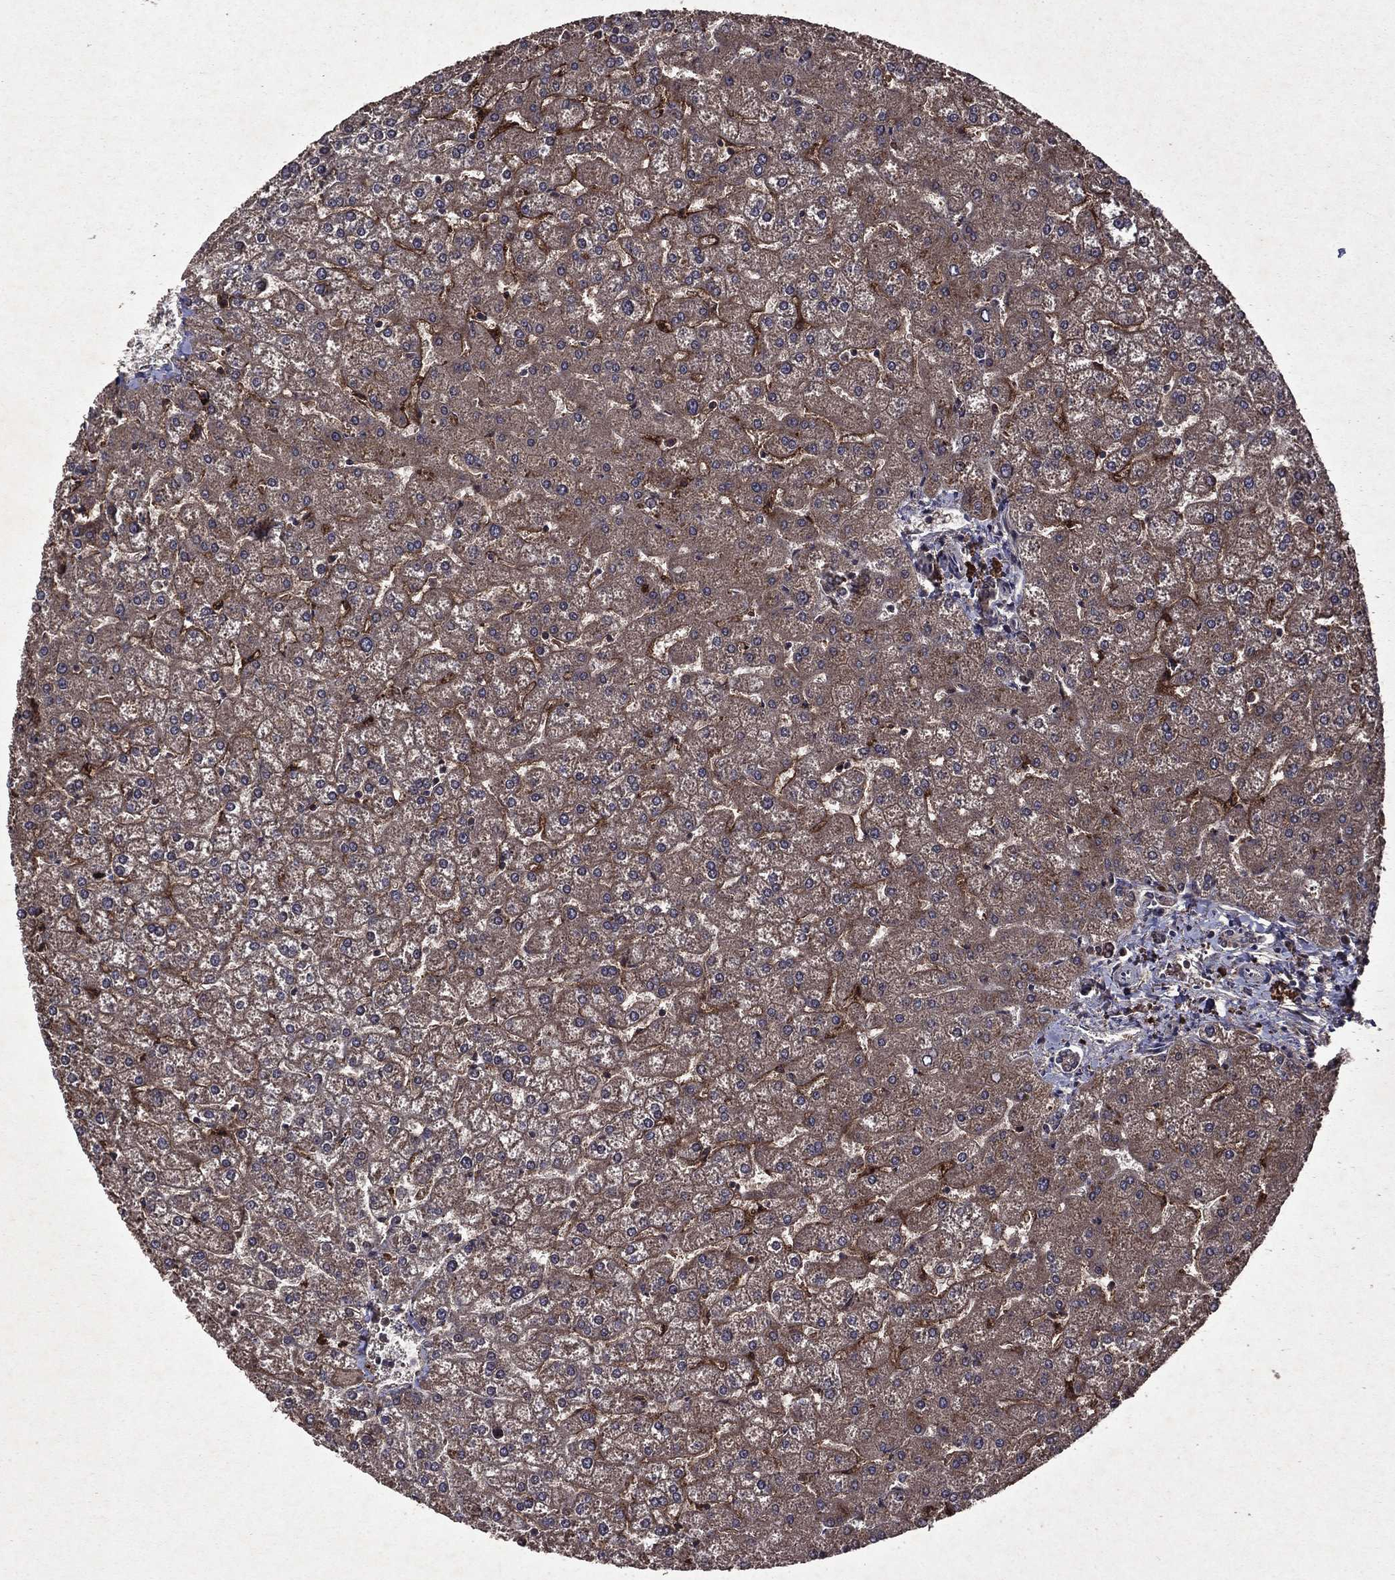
{"staining": {"intensity": "negative", "quantity": "none", "location": "none"}, "tissue": "liver", "cell_type": "Cholangiocytes", "image_type": "normal", "snomed": [{"axis": "morphology", "description": "Normal tissue, NOS"}, {"axis": "topography", "description": "Liver"}], "caption": "IHC of benign human liver shows no staining in cholangiocytes. (Stains: DAB (3,3'-diaminobenzidine) immunohistochemistry (IHC) with hematoxylin counter stain, Microscopy: brightfield microscopy at high magnification).", "gene": "EIF2B4", "patient": {"sex": "female", "age": 32}}